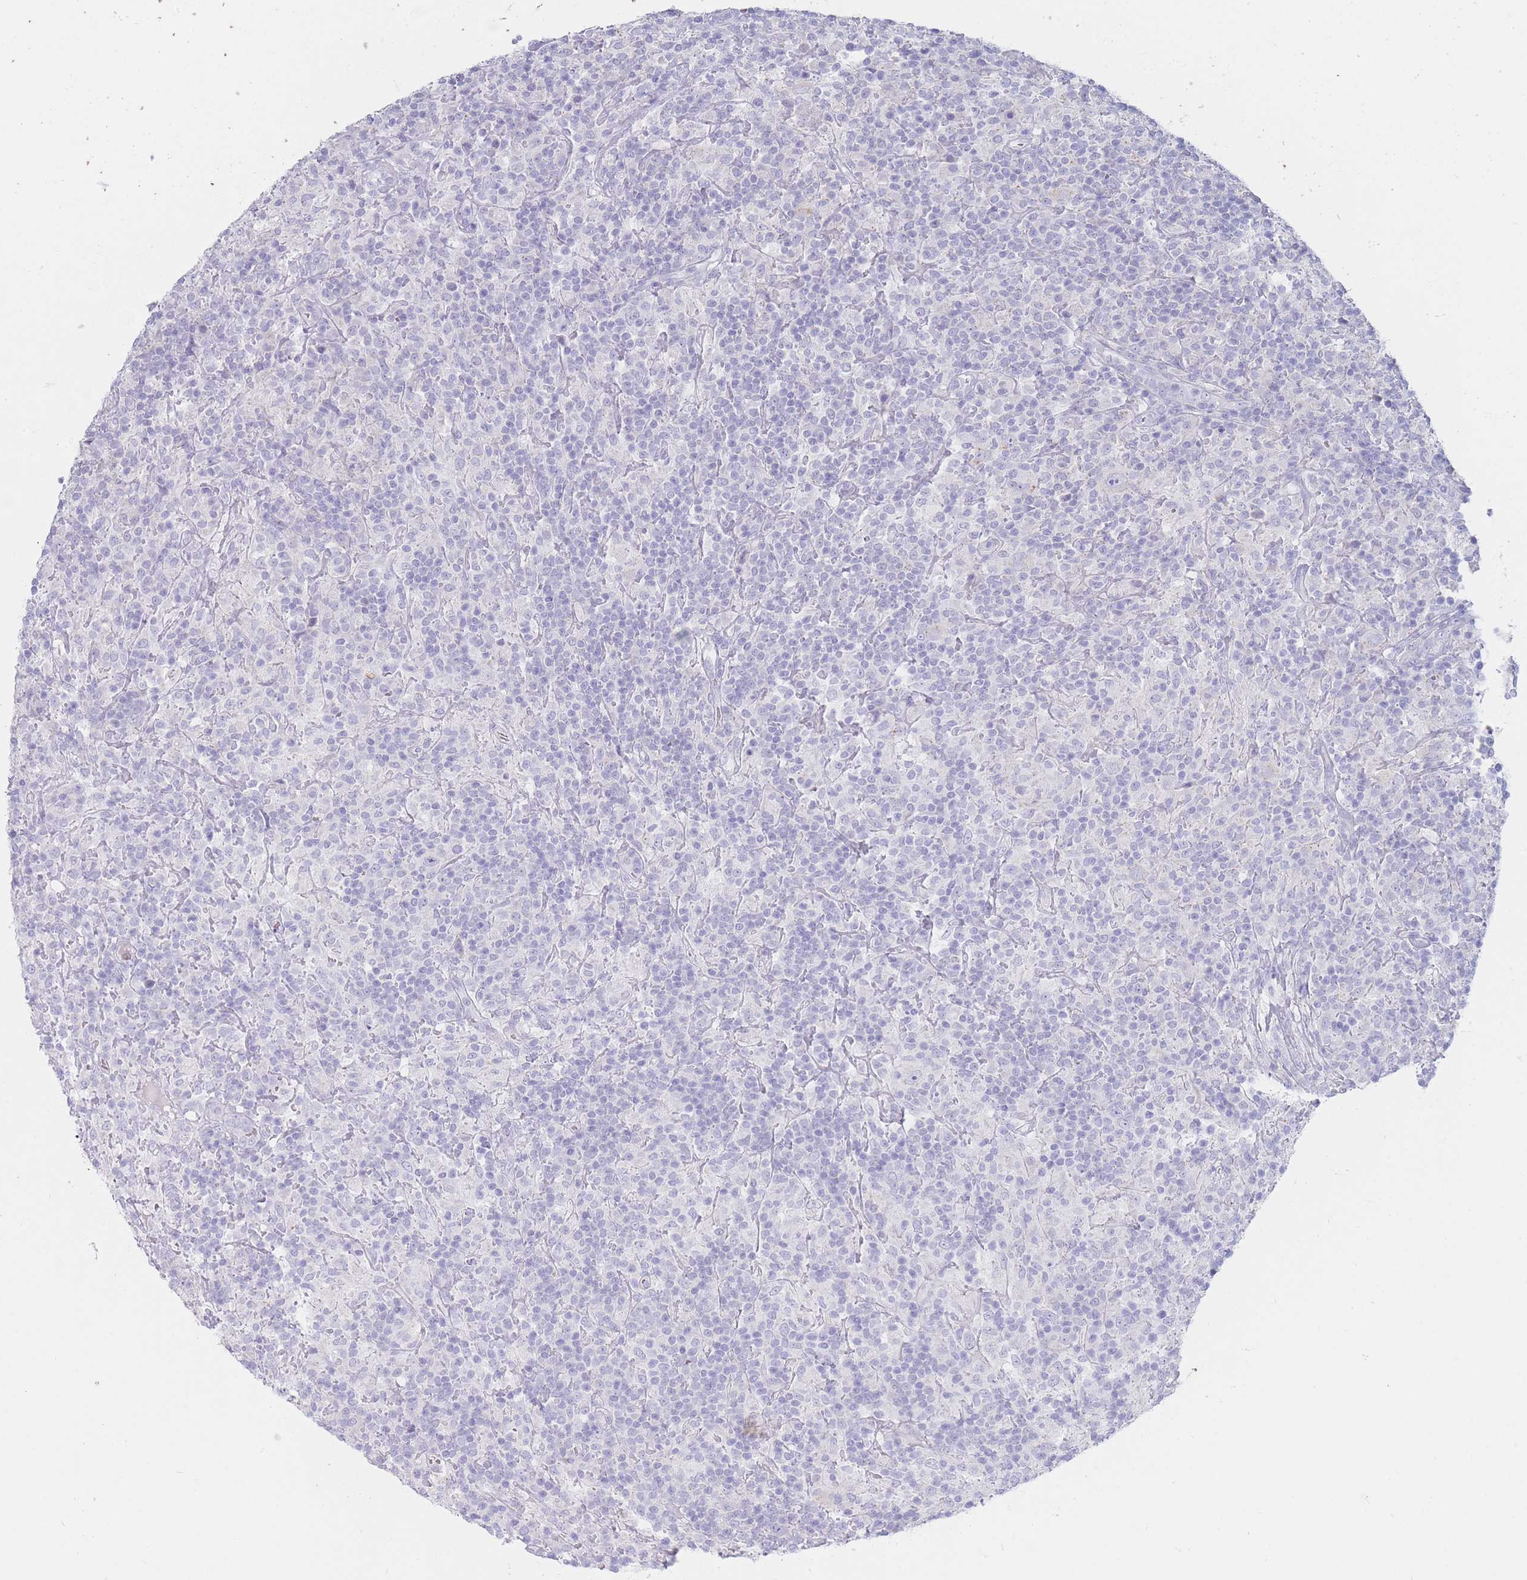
{"staining": {"intensity": "negative", "quantity": "none", "location": "none"}, "tissue": "lymphoma", "cell_type": "Tumor cells", "image_type": "cancer", "snomed": [{"axis": "morphology", "description": "Hodgkin's disease, NOS"}, {"axis": "topography", "description": "Lymph node"}], "caption": "IHC image of lymphoma stained for a protein (brown), which shows no expression in tumor cells.", "gene": "HBG2", "patient": {"sex": "male", "age": 70}}